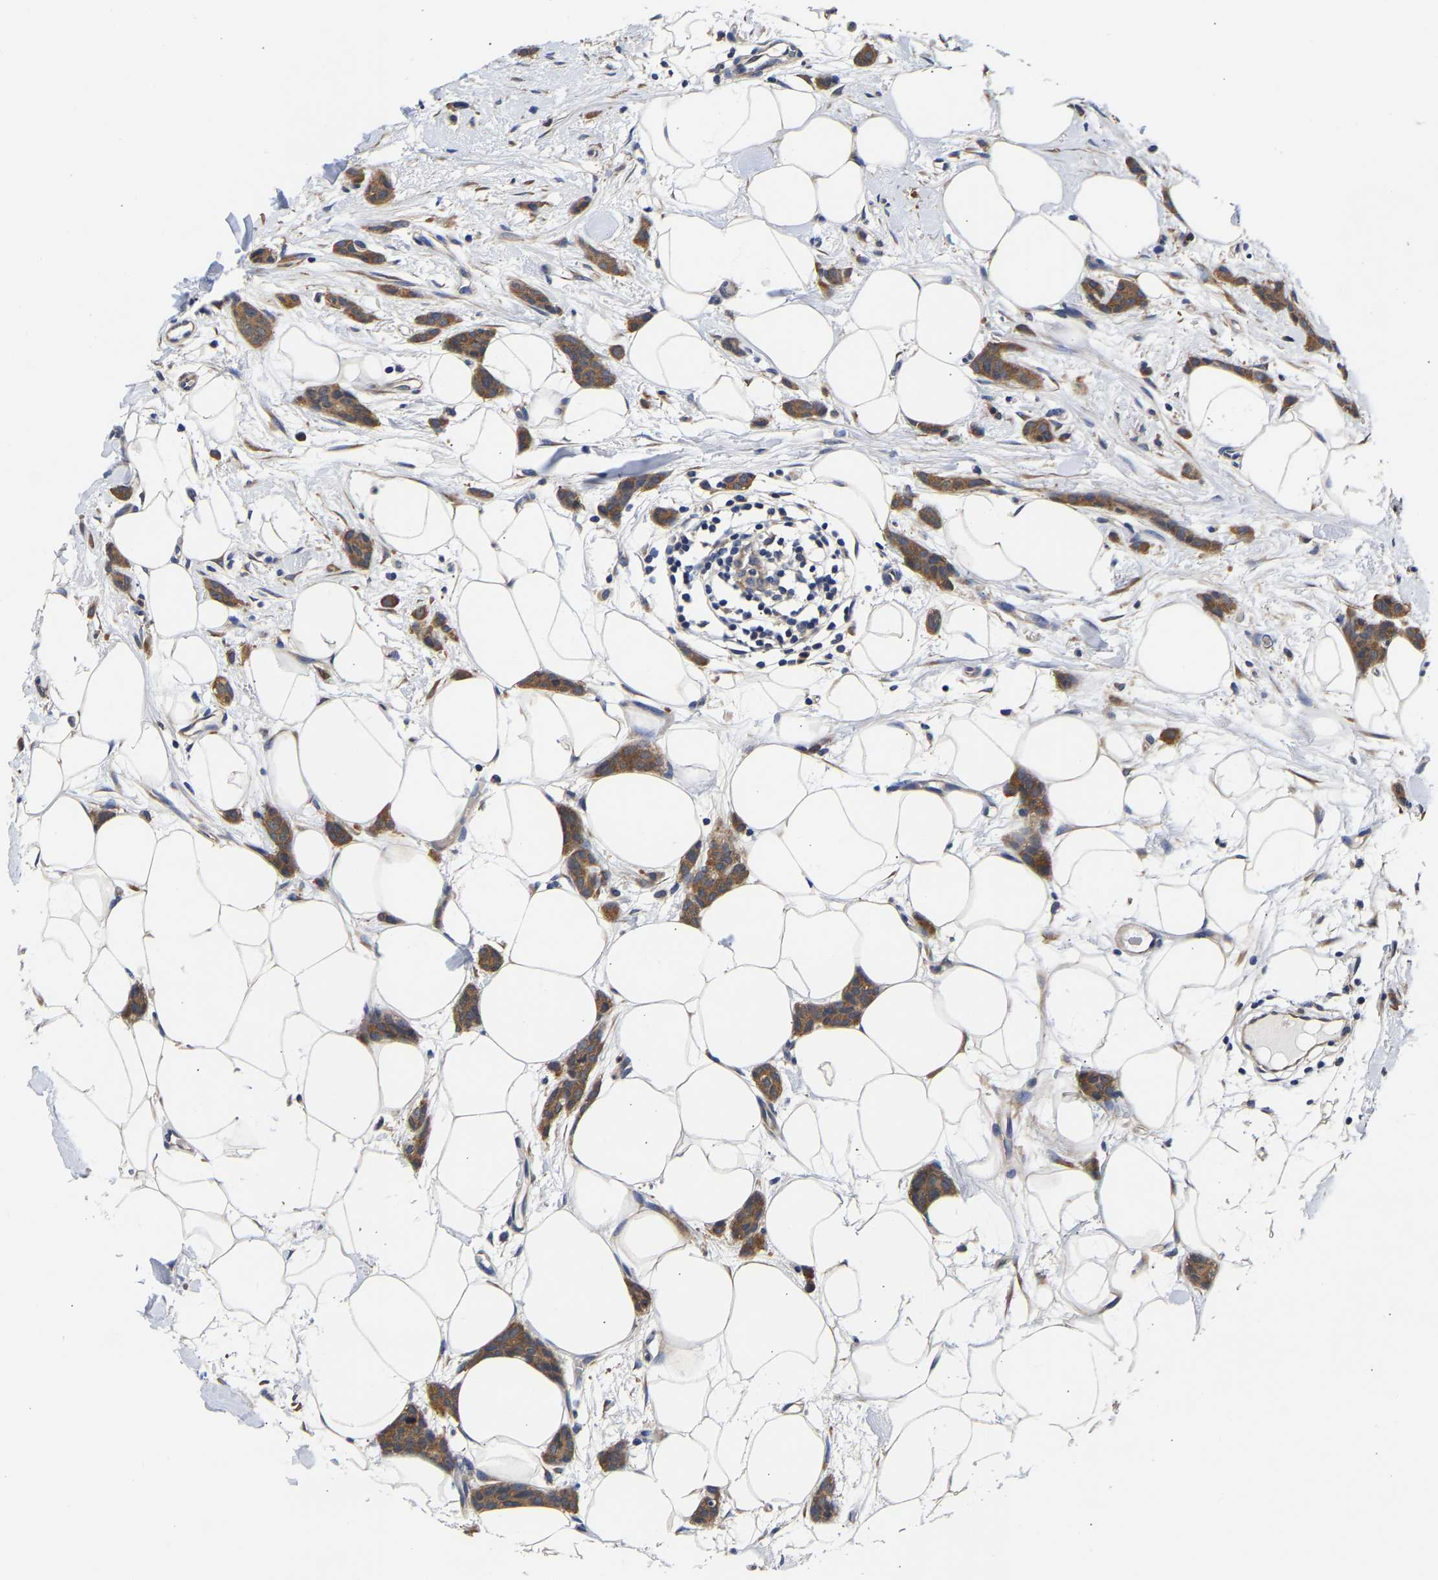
{"staining": {"intensity": "moderate", "quantity": ">75%", "location": "cytoplasmic/membranous"}, "tissue": "breast cancer", "cell_type": "Tumor cells", "image_type": "cancer", "snomed": [{"axis": "morphology", "description": "Lobular carcinoma"}, {"axis": "topography", "description": "Skin"}, {"axis": "topography", "description": "Breast"}], "caption": "The photomicrograph demonstrates immunohistochemical staining of breast lobular carcinoma. There is moderate cytoplasmic/membranous staining is appreciated in about >75% of tumor cells. Nuclei are stained in blue.", "gene": "CCDC6", "patient": {"sex": "female", "age": 46}}